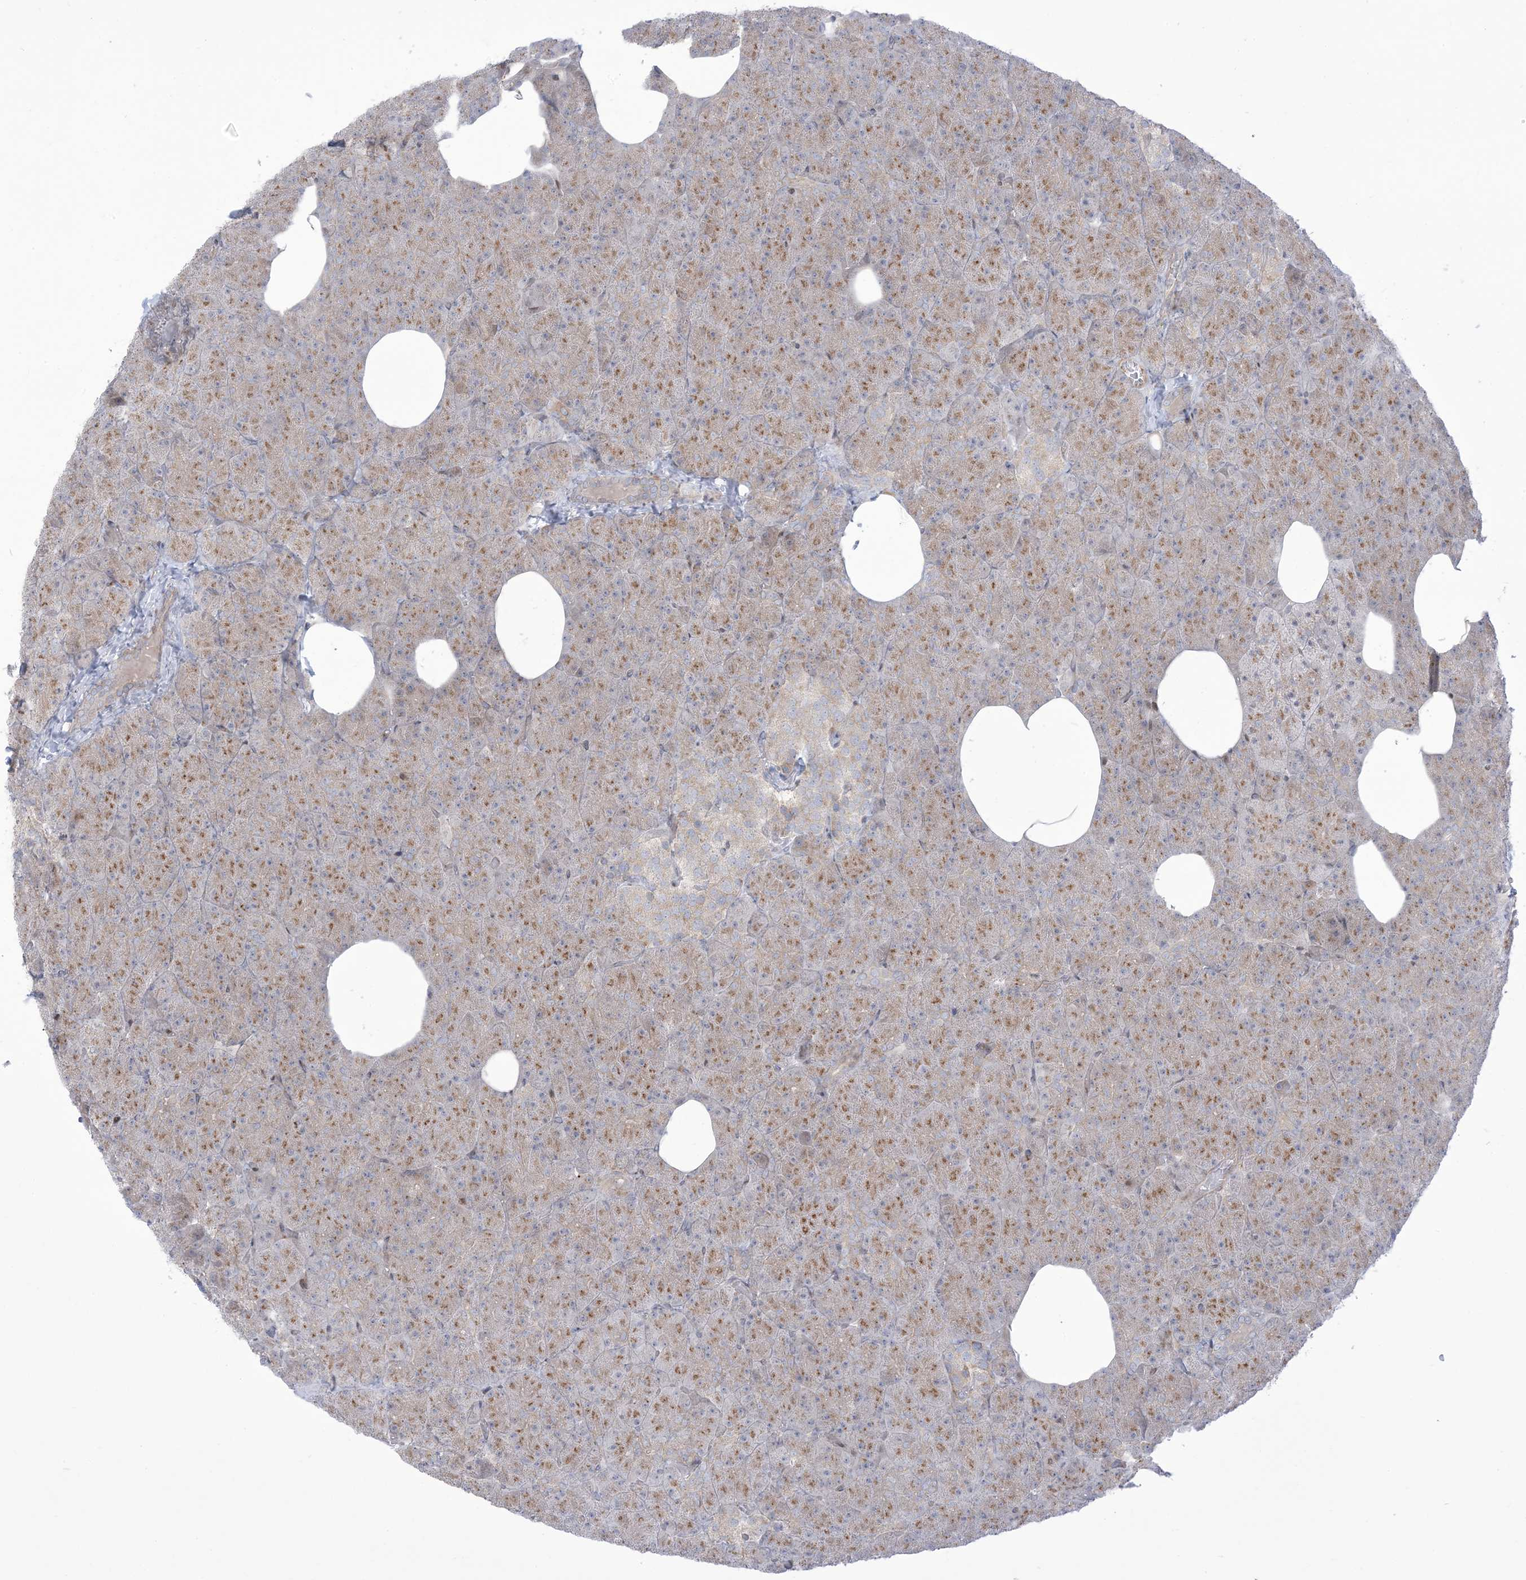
{"staining": {"intensity": "moderate", "quantity": "25%-75%", "location": "cytoplasmic/membranous"}, "tissue": "pancreas", "cell_type": "Exocrine glandular cells", "image_type": "normal", "snomed": [{"axis": "morphology", "description": "Normal tissue, NOS"}, {"axis": "morphology", "description": "Carcinoid, malignant, NOS"}, {"axis": "topography", "description": "Pancreas"}], "caption": "Exocrine glandular cells reveal moderate cytoplasmic/membranous expression in approximately 25%-75% of cells in benign pancreas.", "gene": "AFTPH", "patient": {"sex": "female", "age": 35}}